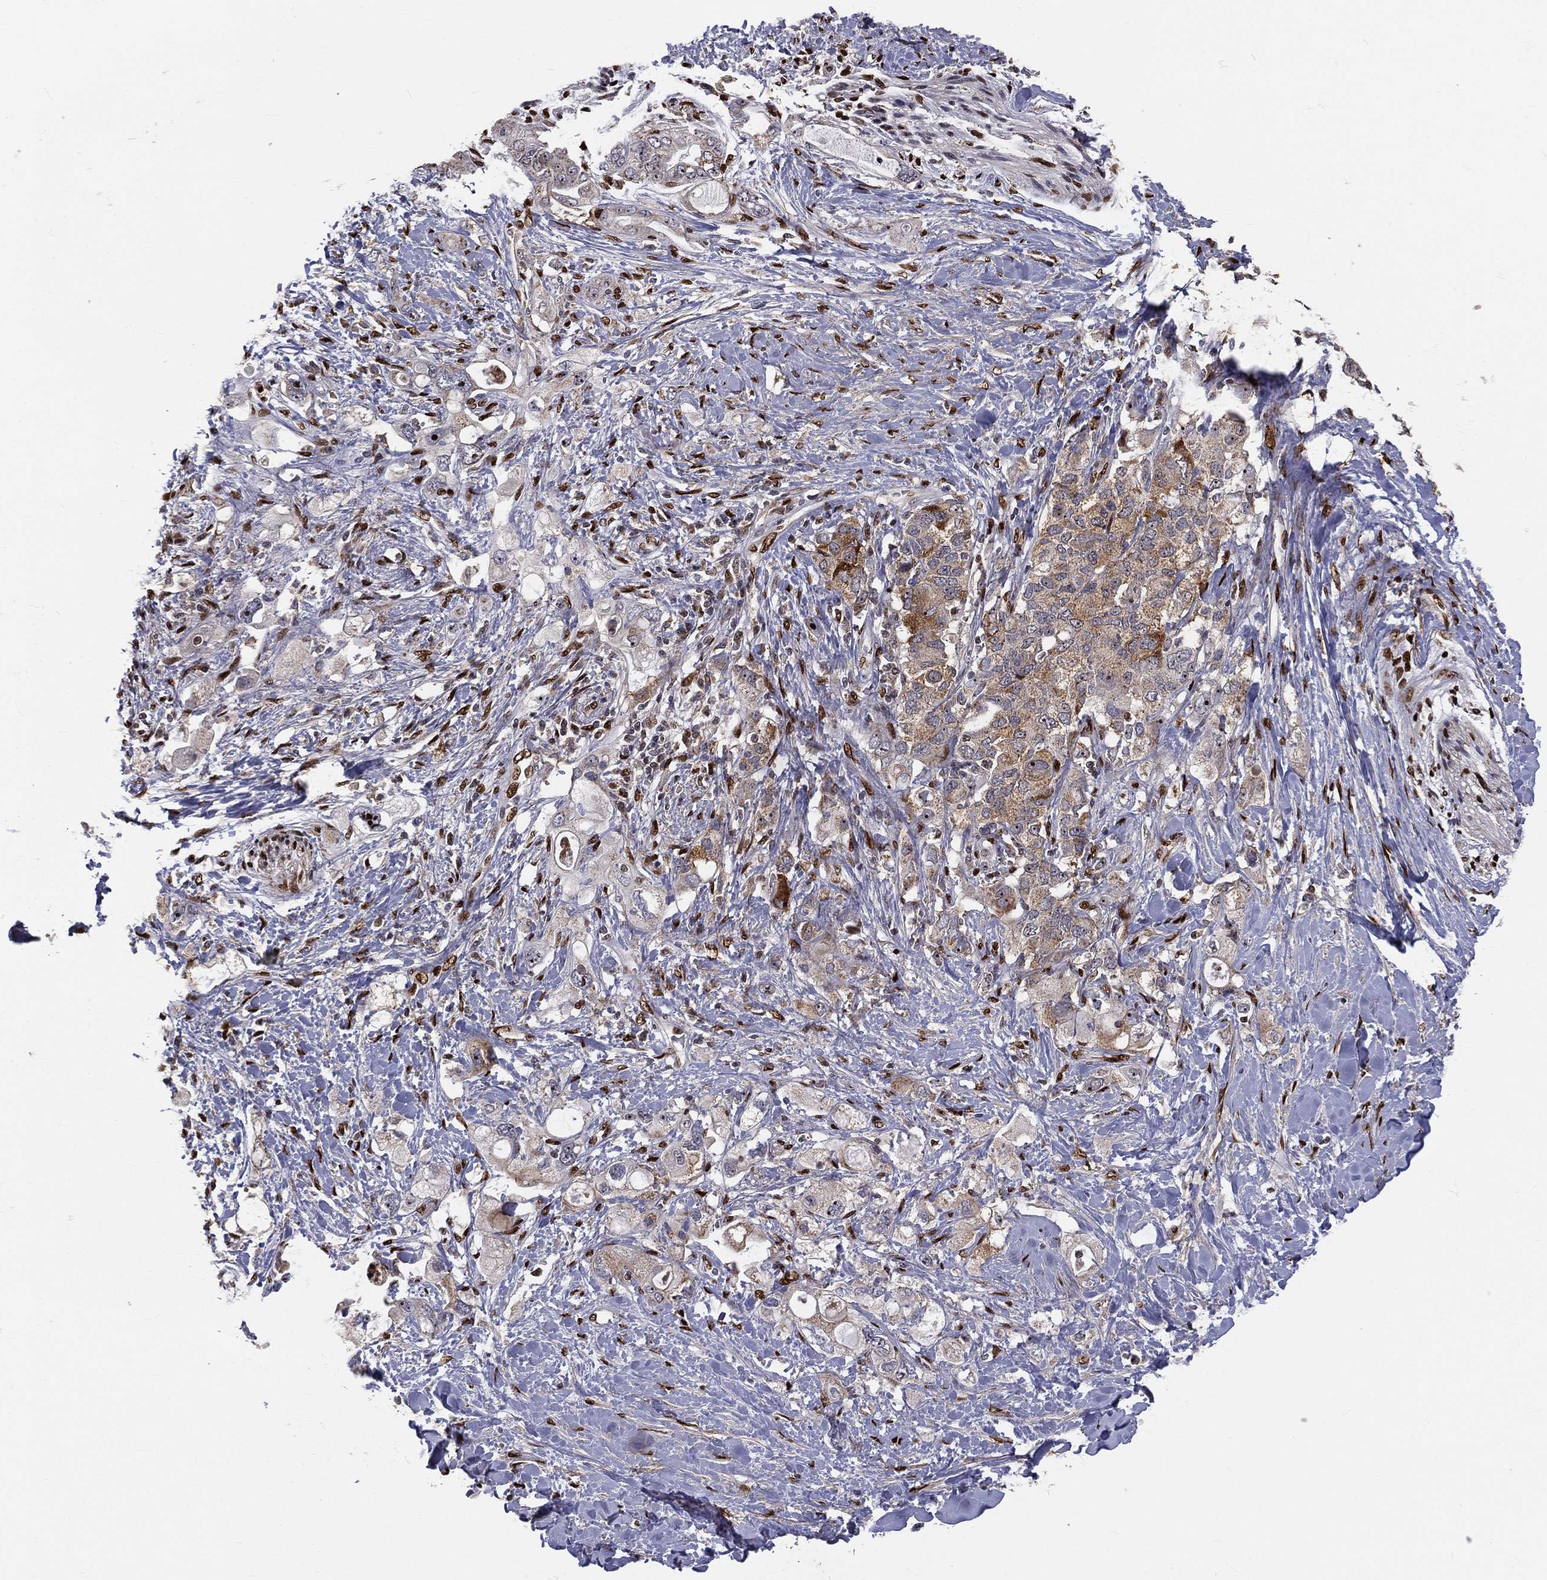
{"staining": {"intensity": "moderate", "quantity": "25%-75%", "location": "cytoplasmic/membranous"}, "tissue": "pancreatic cancer", "cell_type": "Tumor cells", "image_type": "cancer", "snomed": [{"axis": "morphology", "description": "Adenocarcinoma, NOS"}, {"axis": "topography", "description": "Pancreas"}], "caption": "There is medium levels of moderate cytoplasmic/membranous positivity in tumor cells of pancreatic adenocarcinoma, as demonstrated by immunohistochemical staining (brown color).", "gene": "ZEB1", "patient": {"sex": "female", "age": 56}}